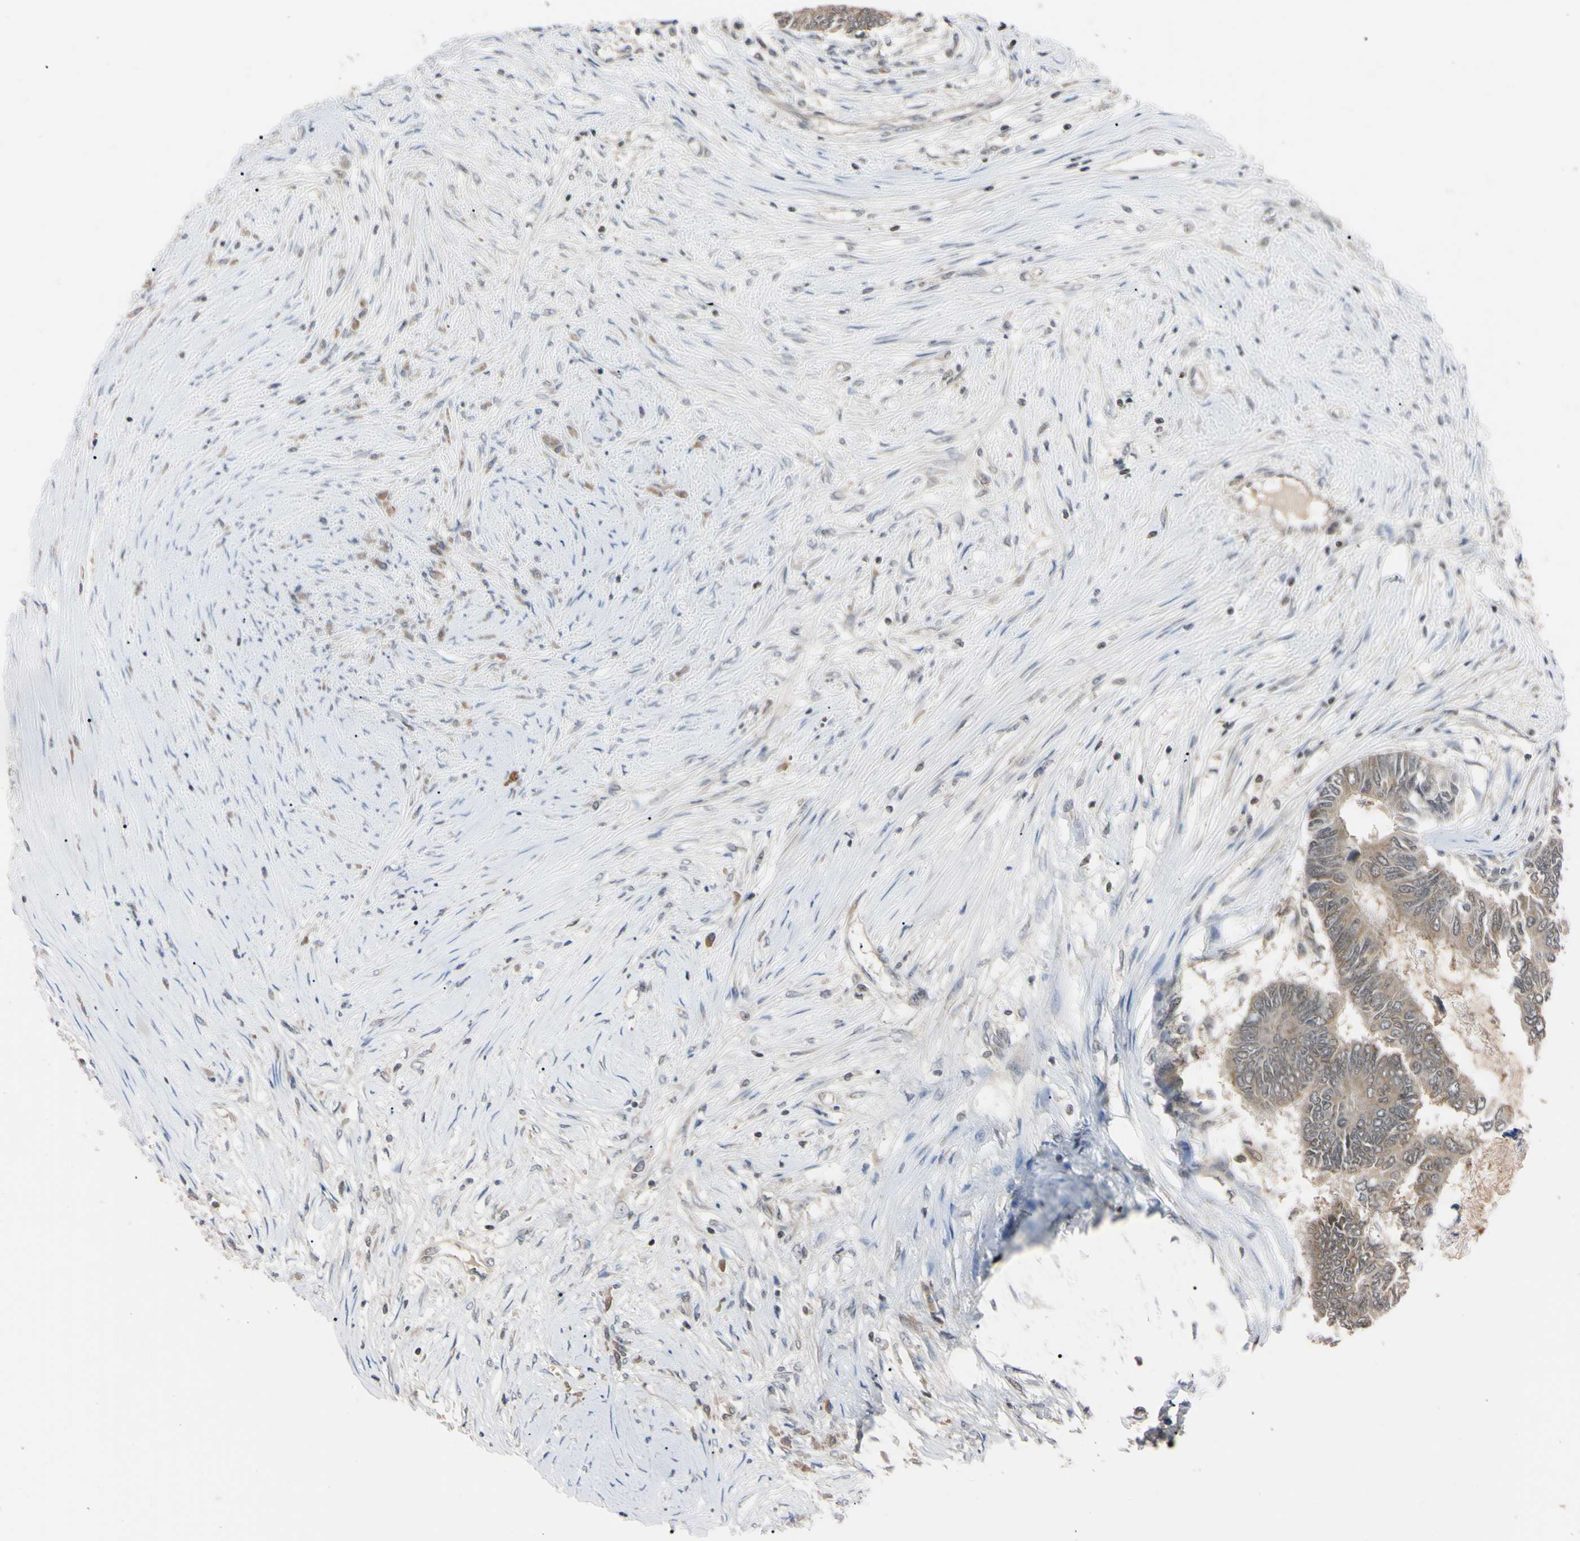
{"staining": {"intensity": "weak", "quantity": ">75%", "location": "cytoplasmic/membranous"}, "tissue": "colorectal cancer", "cell_type": "Tumor cells", "image_type": "cancer", "snomed": [{"axis": "morphology", "description": "Adenocarcinoma, NOS"}, {"axis": "topography", "description": "Rectum"}], "caption": "An image of human adenocarcinoma (colorectal) stained for a protein demonstrates weak cytoplasmic/membranous brown staining in tumor cells.", "gene": "UBE2I", "patient": {"sex": "male", "age": 63}}